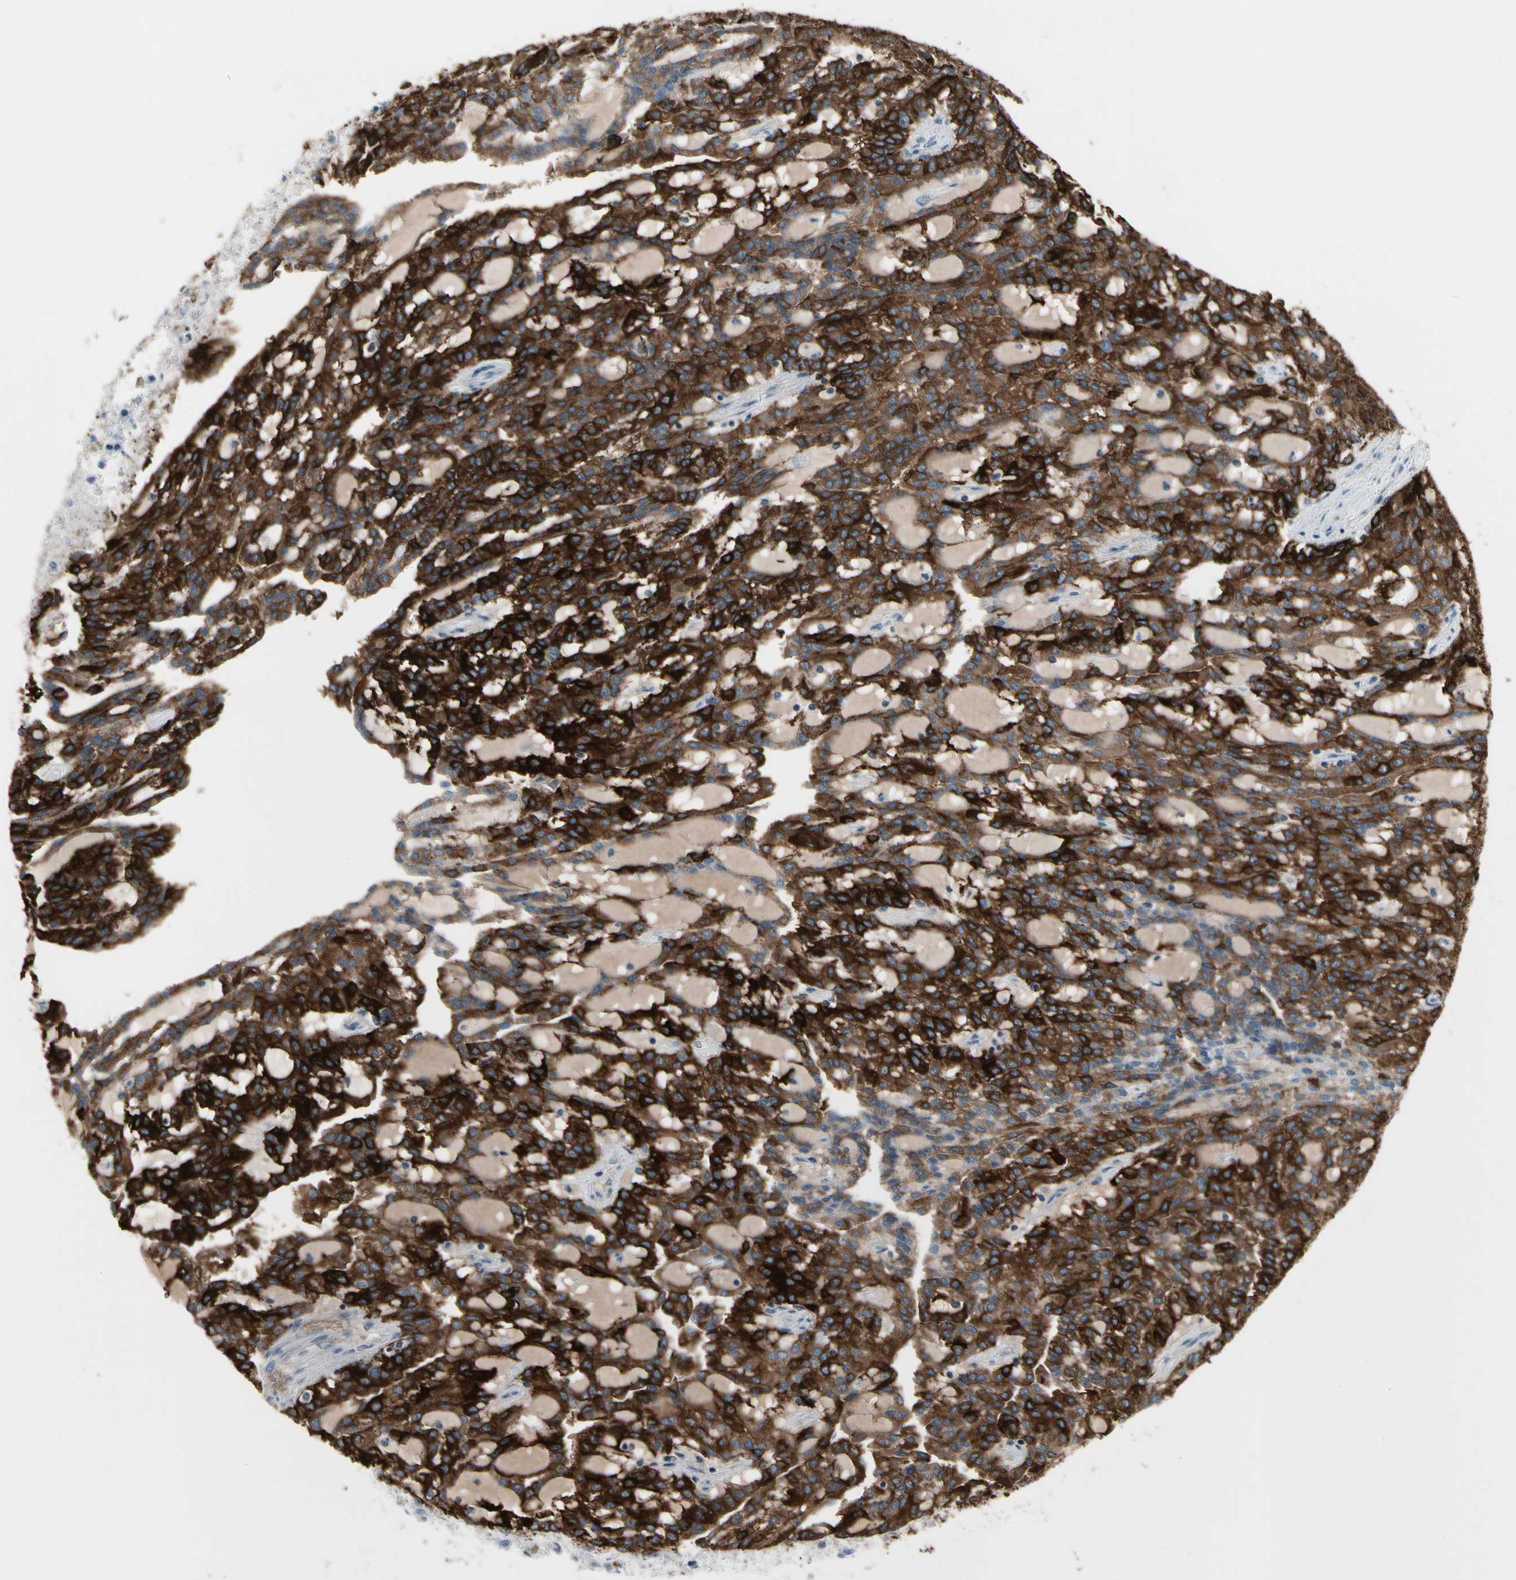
{"staining": {"intensity": "strong", "quantity": ">75%", "location": "cytoplasmic/membranous"}, "tissue": "renal cancer", "cell_type": "Tumor cells", "image_type": "cancer", "snomed": [{"axis": "morphology", "description": "Adenocarcinoma, NOS"}, {"axis": "topography", "description": "Kidney"}], "caption": "Immunohistochemical staining of renal cancer (adenocarcinoma) demonstrates strong cytoplasmic/membranous protein expression in about >75% of tumor cells.", "gene": "PIGR", "patient": {"sex": "male", "age": 63}}